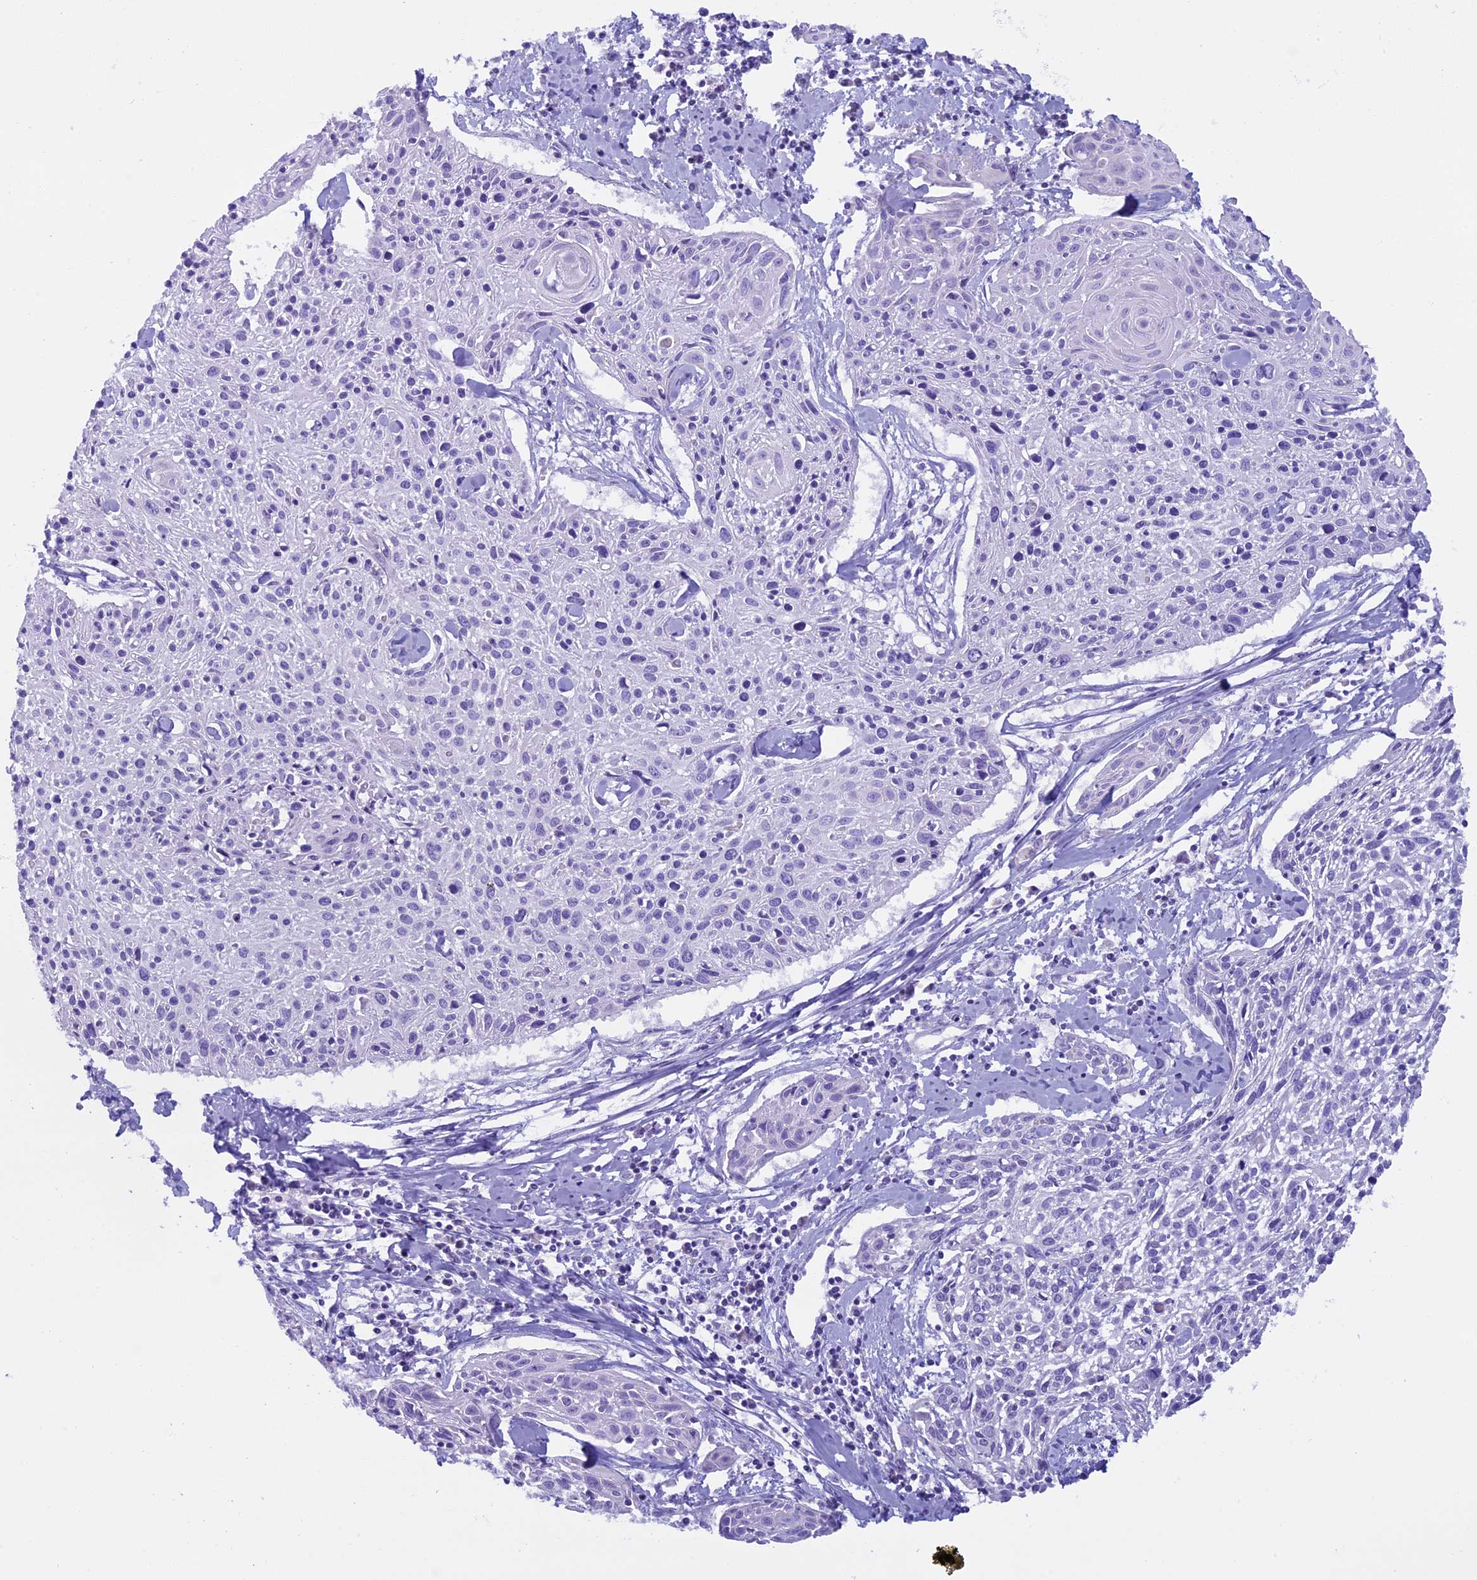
{"staining": {"intensity": "negative", "quantity": "none", "location": "none"}, "tissue": "cervical cancer", "cell_type": "Tumor cells", "image_type": "cancer", "snomed": [{"axis": "morphology", "description": "Squamous cell carcinoma, NOS"}, {"axis": "topography", "description": "Cervix"}], "caption": "Tumor cells are negative for protein expression in human cervical cancer (squamous cell carcinoma). (Brightfield microscopy of DAB immunohistochemistry (IHC) at high magnification).", "gene": "ZNF563", "patient": {"sex": "female", "age": 51}}